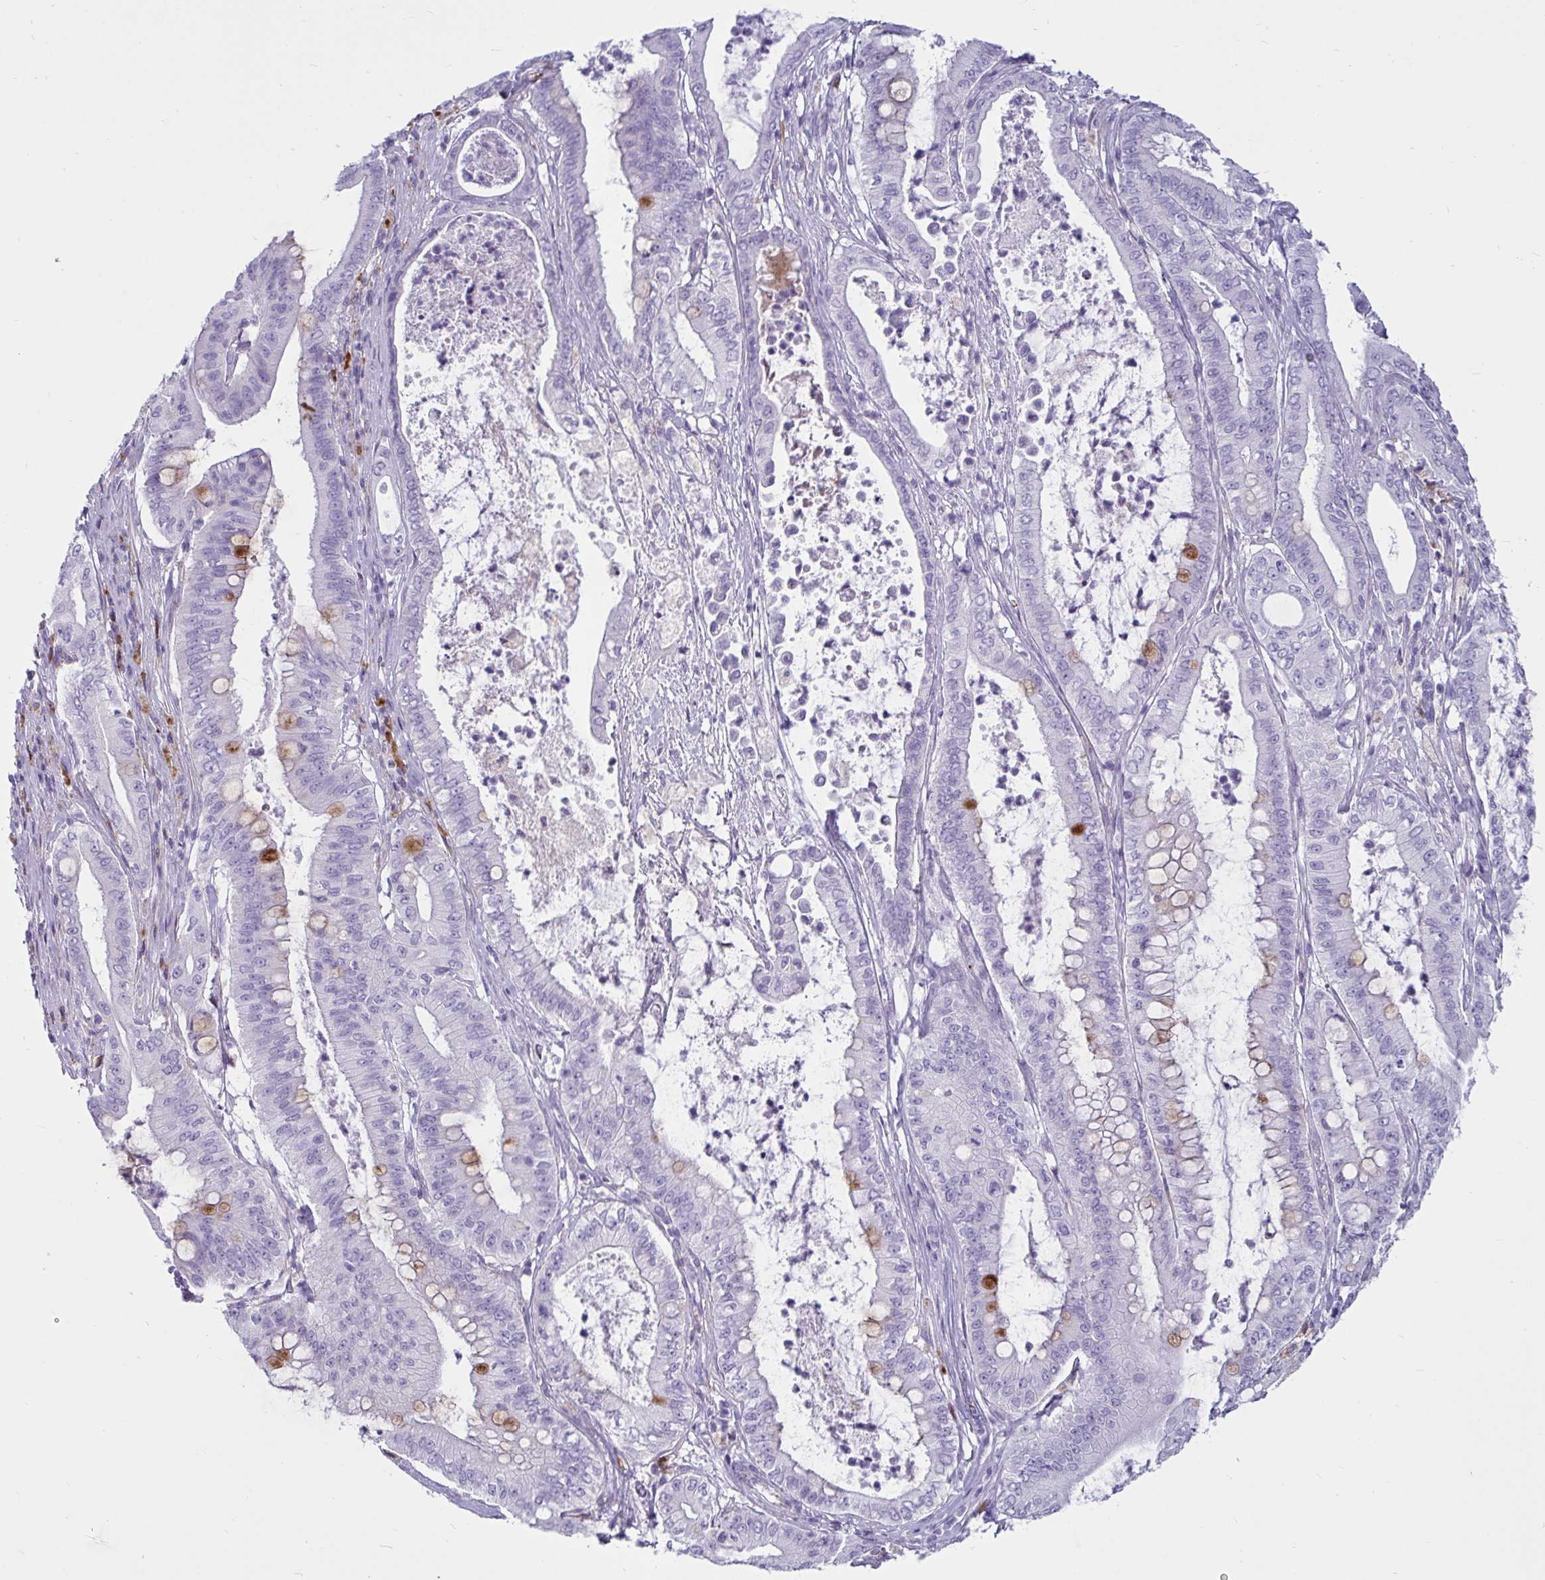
{"staining": {"intensity": "negative", "quantity": "none", "location": "none"}, "tissue": "pancreatic cancer", "cell_type": "Tumor cells", "image_type": "cancer", "snomed": [{"axis": "morphology", "description": "Adenocarcinoma, NOS"}, {"axis": "topography", "description": "Pancreas"}], "caption": "DAB (3,3'-diaminobenzidine) immunohistochemical staining of human pancreatic cancer exhibits no significant staining in tumor cells.", "gene": "CTSZ", "patient": {"sex": "male", "age": 71}}